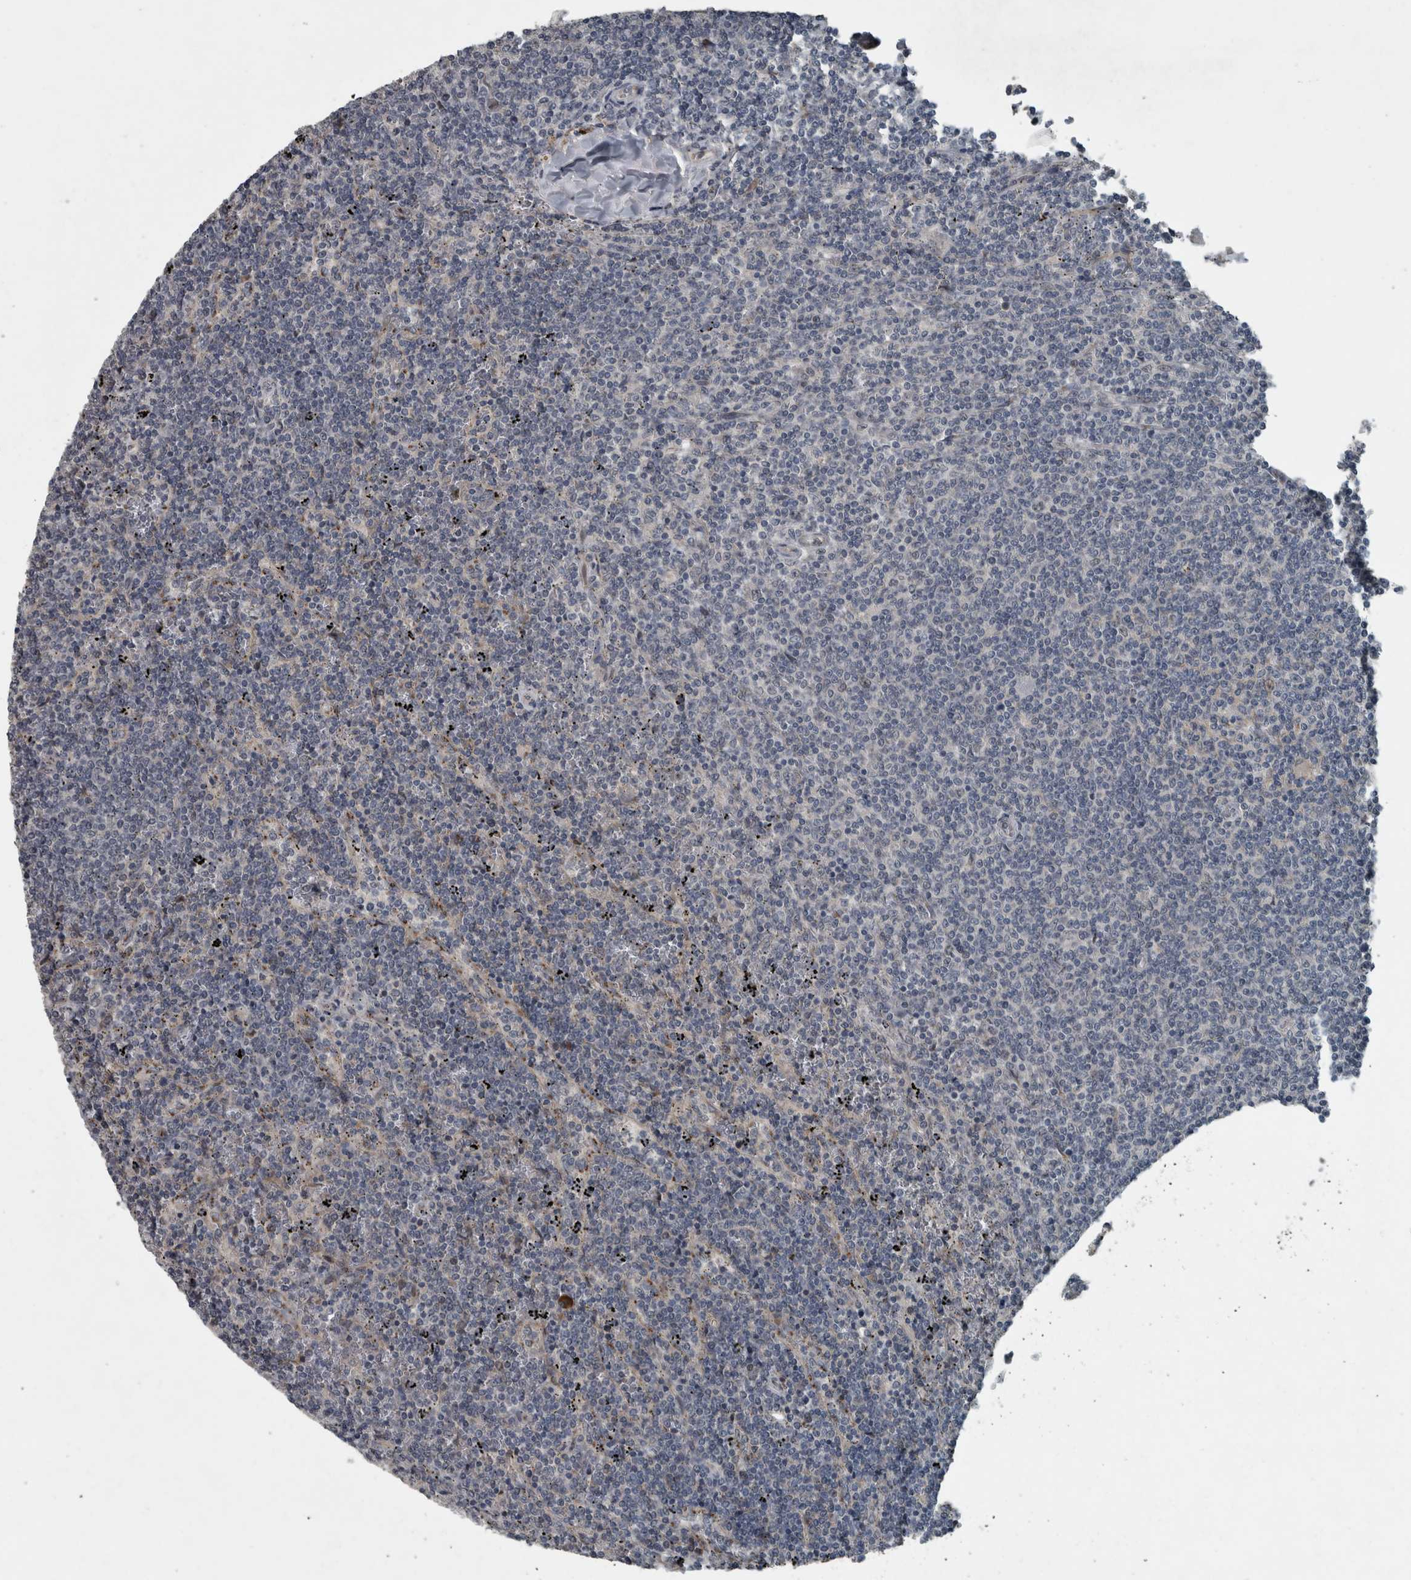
{"staining": {"intensity": "negative", "quantity": "none", "location": "none"}, "tissue": "lymphoma", "cell_type": "Tumor cells", "image_type": "cancer", "snomed": [{"axis": "morphology", "description": "Malignant lymphoma, non-Hodgkin's type, Low grade"}, {"axis": "topography", "description": "Spleen"}], "caption": "This is an immunohistochemistry image of human low-grade malignant lymphoma, non-Hodgkin's type. There is no expression in tumor cells.", "gene": "ZNF345", "patient": {"sex": "female", "age": 50}}